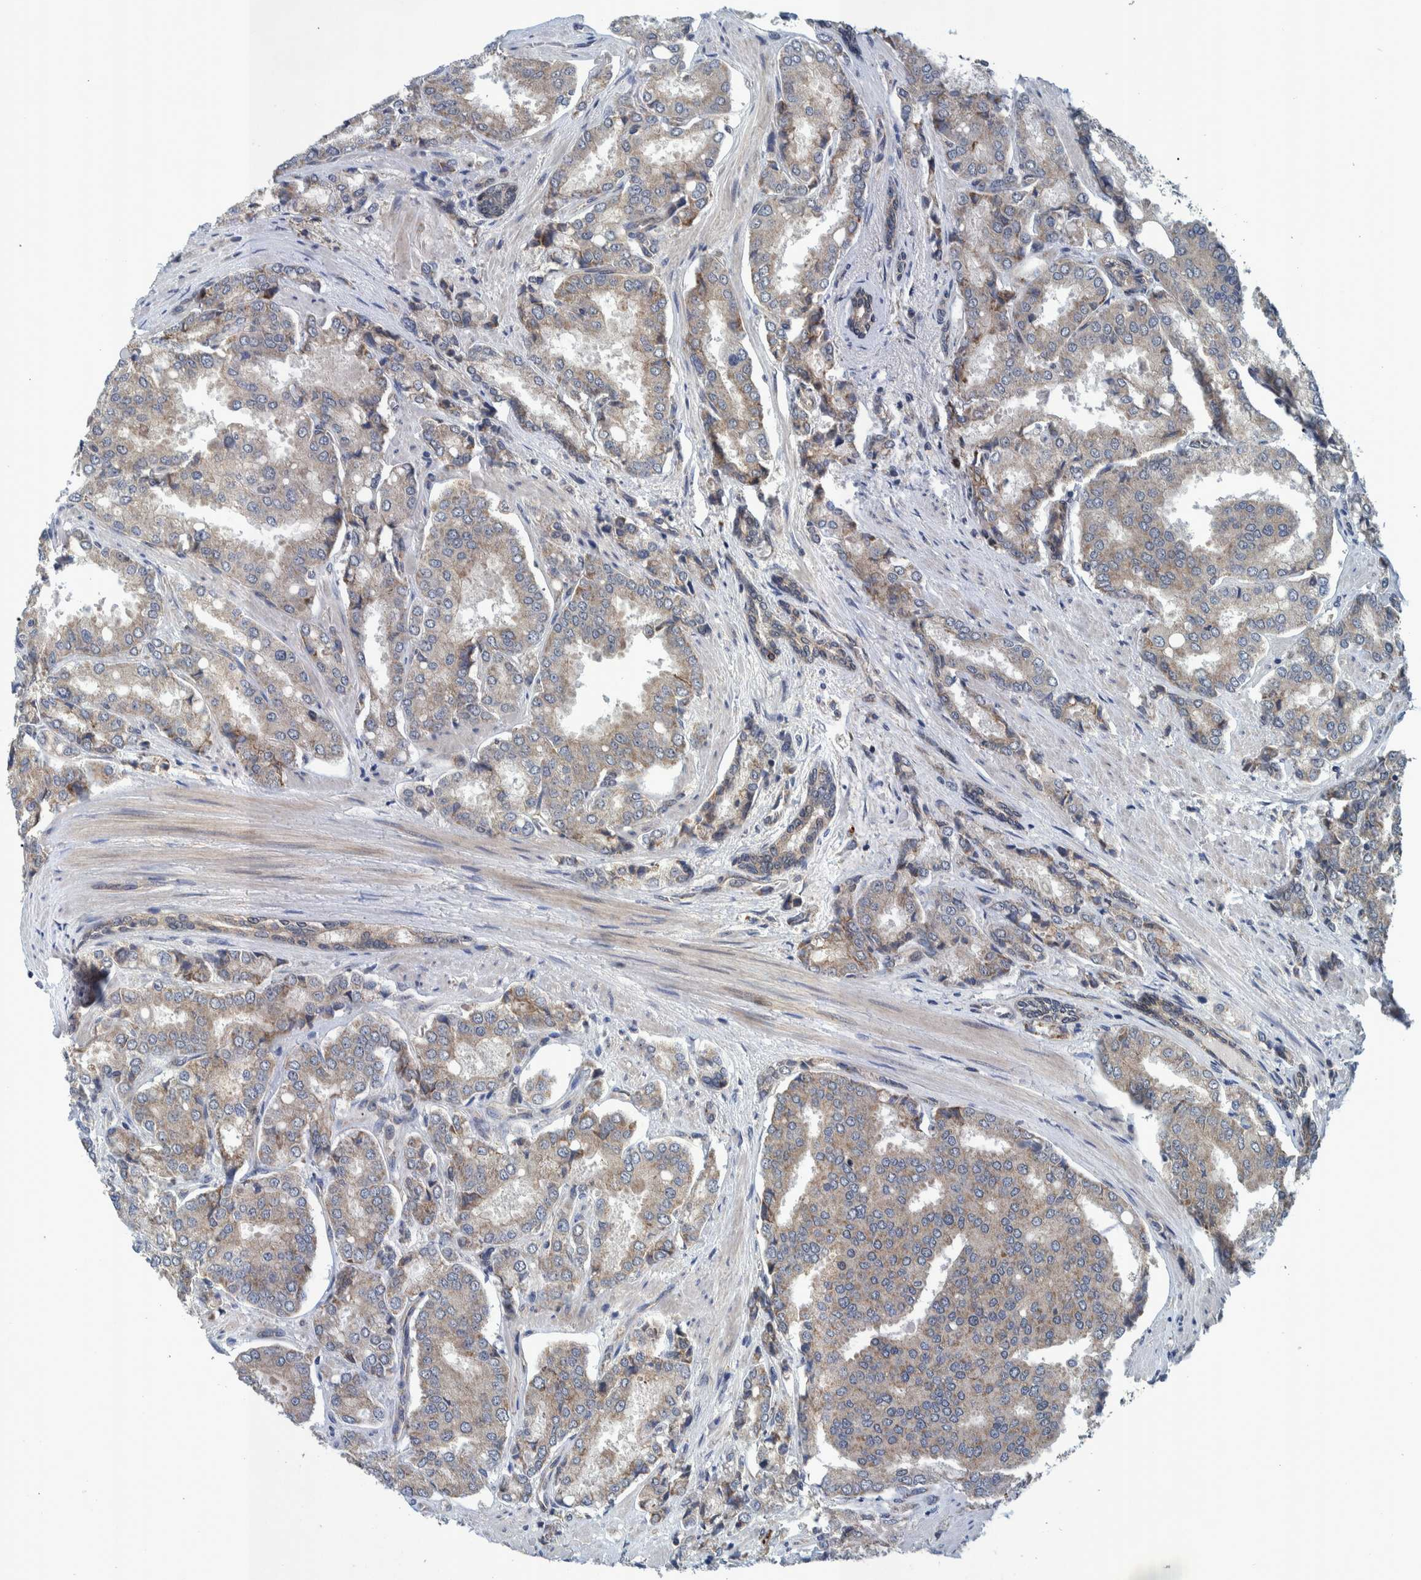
{"staining": {"intensity": "weak", "quantity": ">75%", "location": "cytoplasmic/membranous"}, "tissue": "prostate cancer", "cell_type": "Tumor cells", "image_type": "cancer", "snomed": [{"axis": "morphology", "description": "Adenocarcinoma, High grade"}, {"axis": "topography", "description": "Prostate"}], "caption": "Brown immunohistochemical staining in adenocarcinoma (high-grade) (prostate) displays weak cytoplasmic/membranous expression in approximately >75% of tumor cells. The protein is stained brown, and the nuclei are stained in blue (DAB (3,3'-diaminobenzidine) IHC with brightfield microscopy, high magnification).", "gene": "MRPS7", "patient": {"sex": "male", "age": 50}}